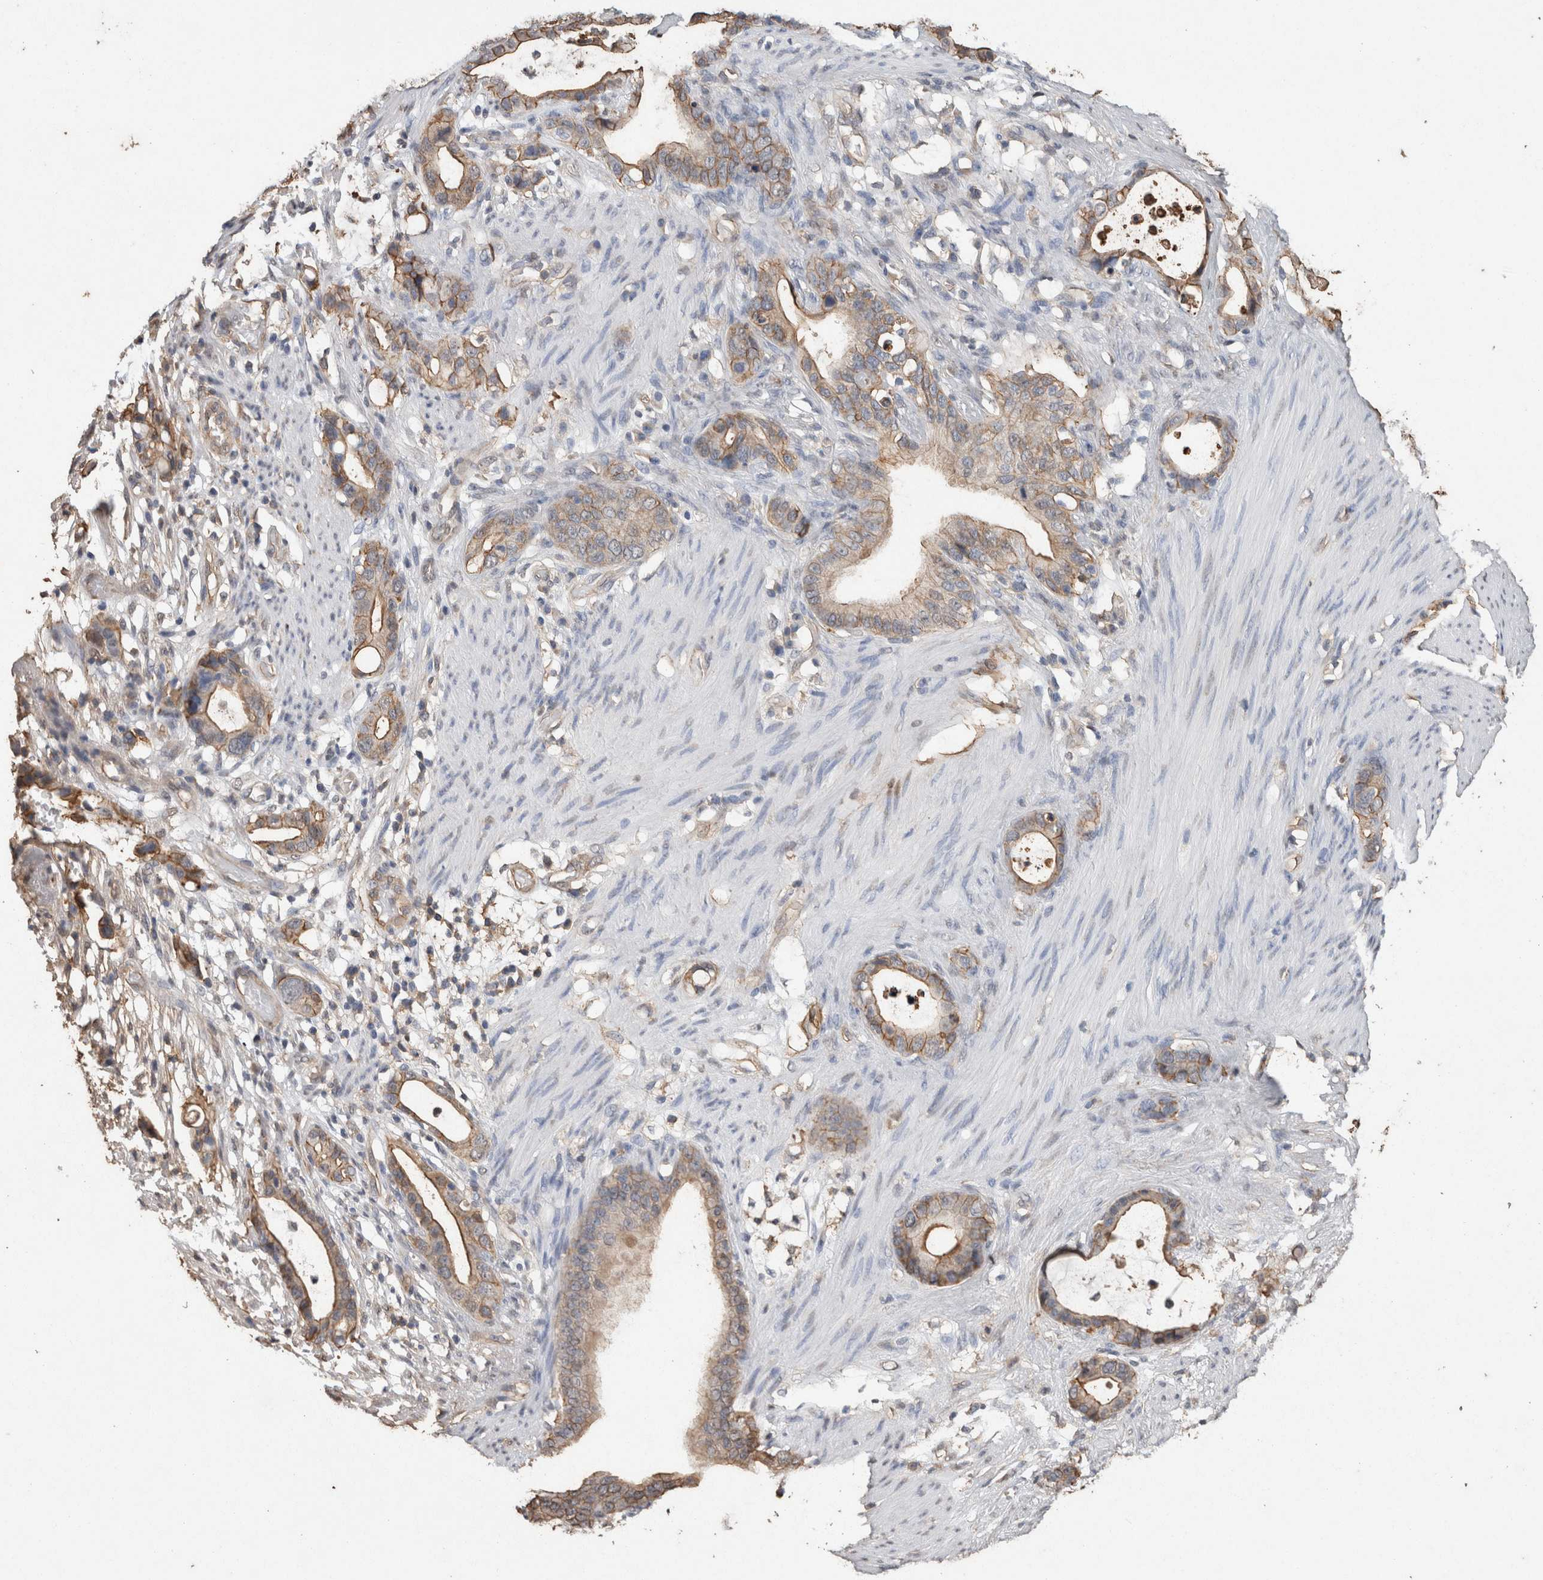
{"staining": {"intensity": "weak", "quantity": ">75%", "location": "cytoplasmic/membranous"}, "tissue": "stomach cancer", "cell_type": "Tumor cells", "image_type": "cancer", "snomed": [{"axis": "morphology", "description": "Adenocarcinoma, NOS"}, {"axis": "topography", "description": "Stomach"}], "caption": "Protein staining of stomach adenocarcinoma tissue reveals weak cytoplasmic/membranous positivity in about >75% of tumor cells.", "gene": "S100A10", "patient": {"sex": "female", "age": 75}}